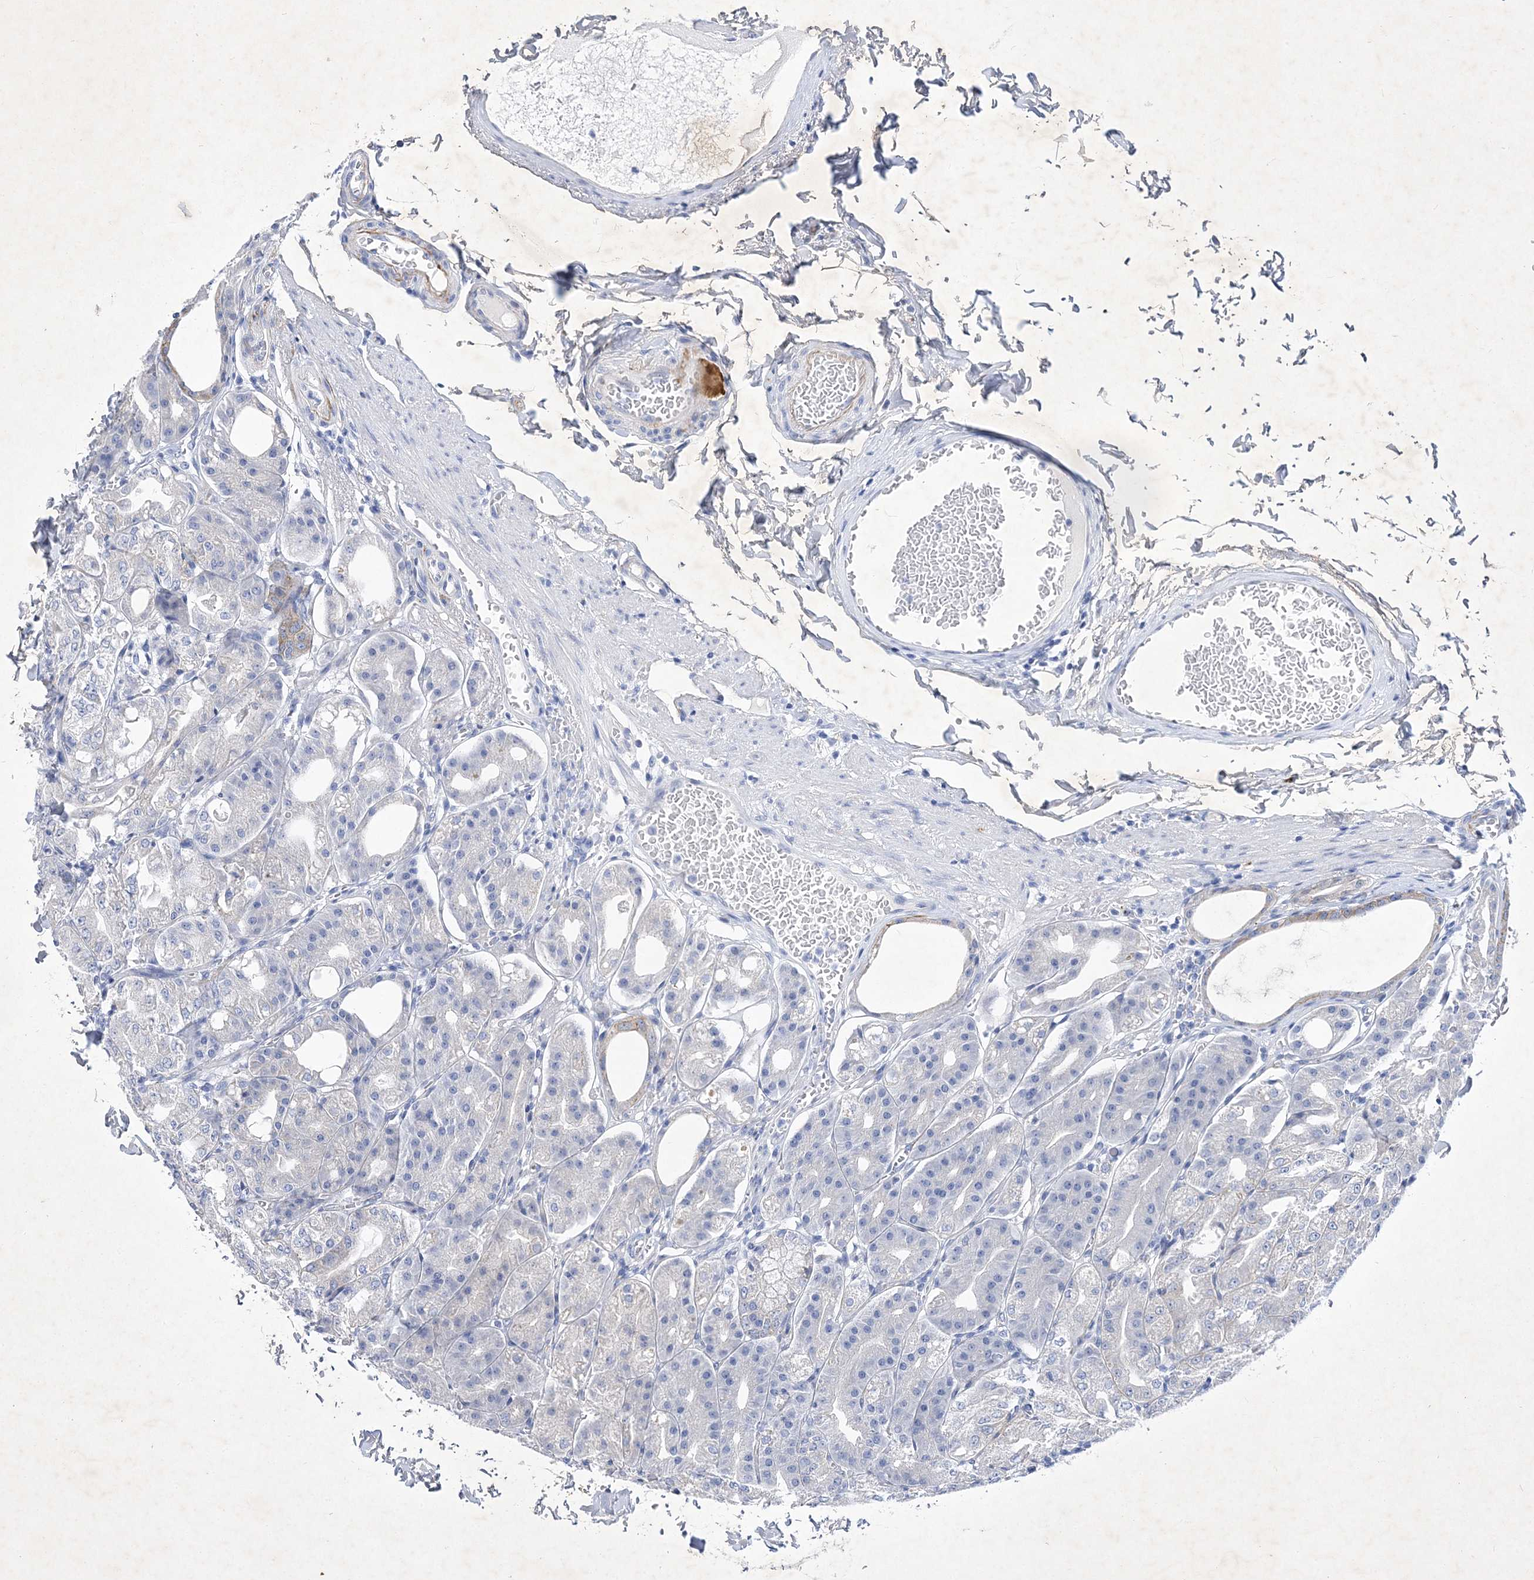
{"staining": {"intensity": "moderate", "quantity": "<25%", "location": "cytoplasmic/membranous"}, "tissue": "stomach", "cell_type": "Glandular cells", "image_type": "normal", "snomed": [{"axis": "morphology", "description": "Normal tissue, NOS"}, {"axis": "topography", "description": "Stomach, lower"}], "caption": "An image of human stomach stained for a protein displays moderate cytoplasmic/membranous brown staining in glandular cells. The staining was performed using DAB, with brown indicating positive protein expression. Nuclei are stained blue with hematoxylin.", "gene": "GPN1", "patient": {"sex": "male", "age": 71}}